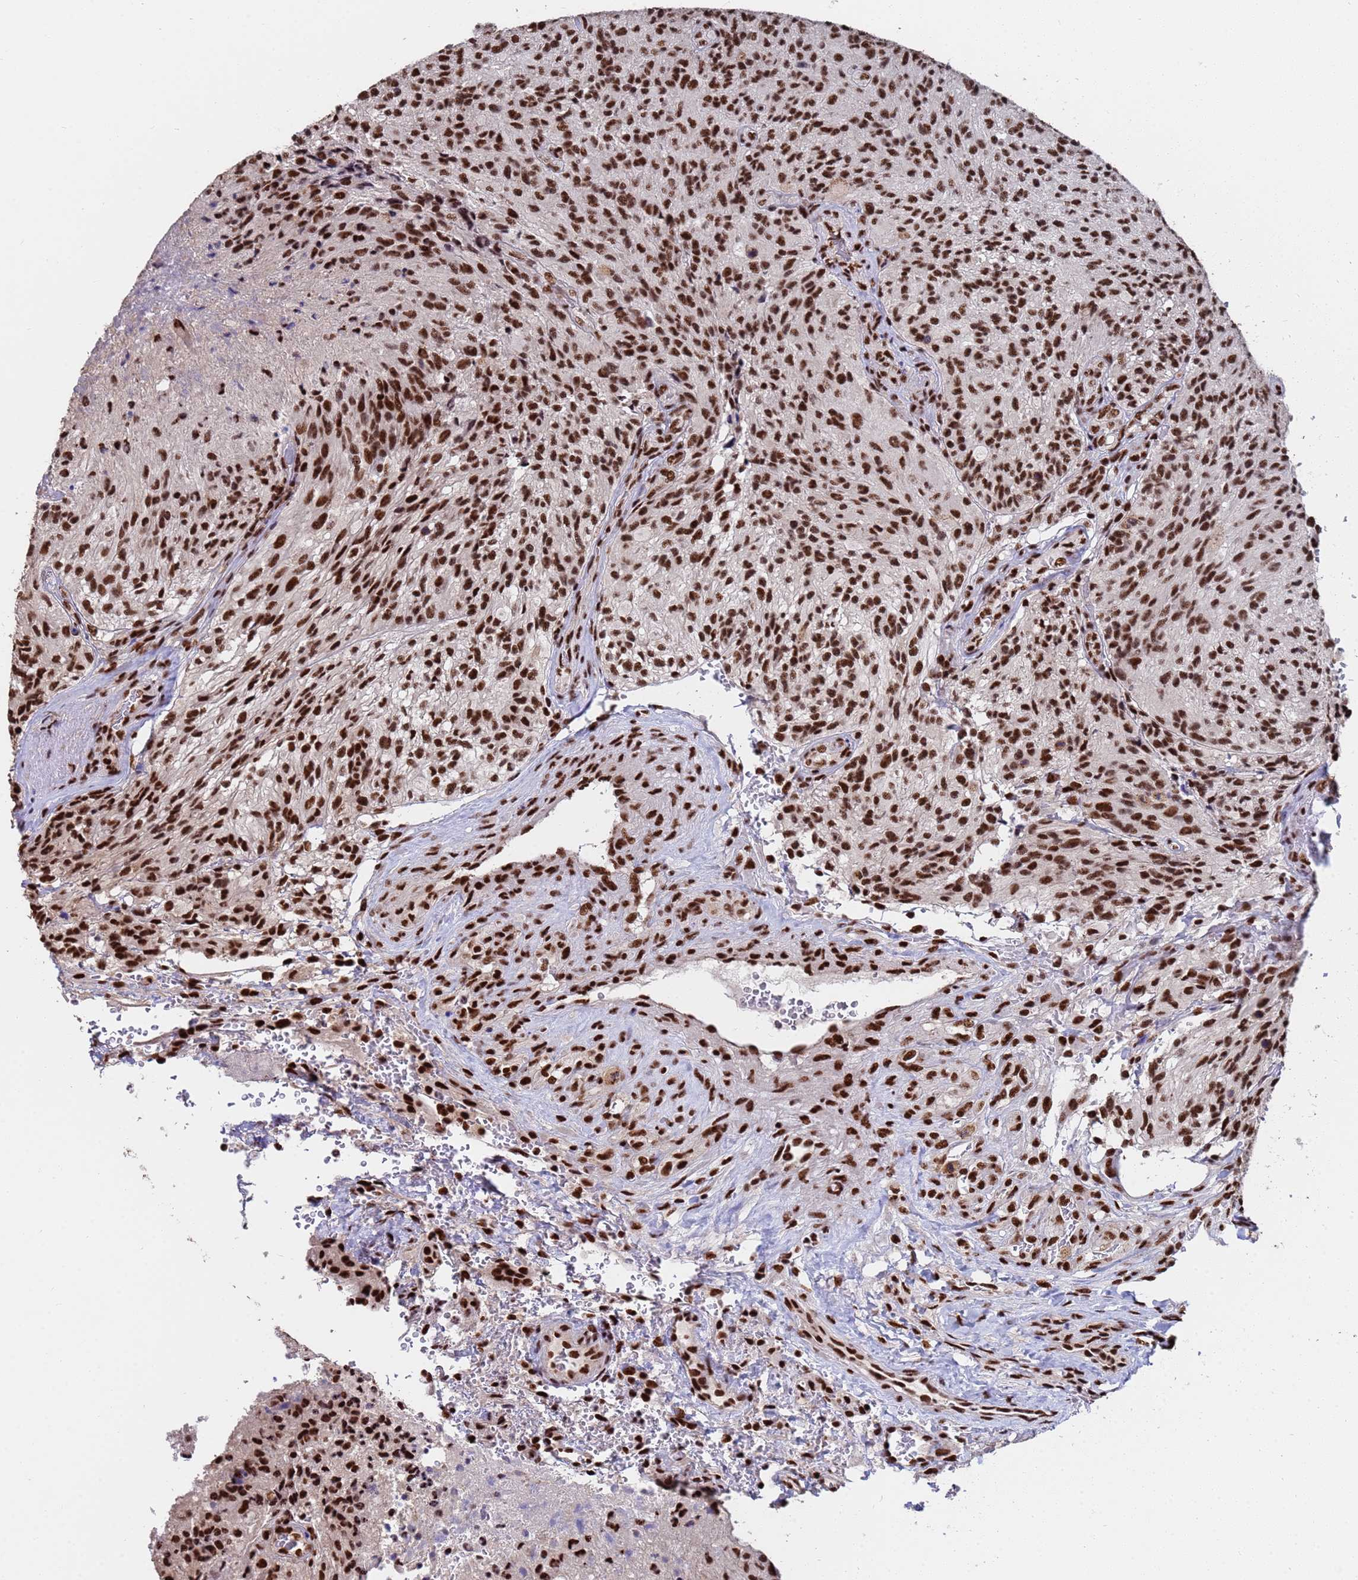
{"staining": {"intensity": "strong", "quantity": ">75%", "location": "nuclear"}, "tissue": "glioma", "cell_type": "Tumor cells", "image_type": "cancer", "snomed": [{"axis": "morphology", "description": "Normal tissue, NOS"}, {"axis": "morphology", "description": "Glioma, malignant, High grade"}, {"axis": "topography", "description": "Cerebral cortex"}], "caption": "Malignant glioma (high-grade) stained for a protein (brown) exhibits strong nuclear positive staining in about >75% of tumor cells.", "gene": "SF3B2", "patient": {"sex": "male", "age": 56}}